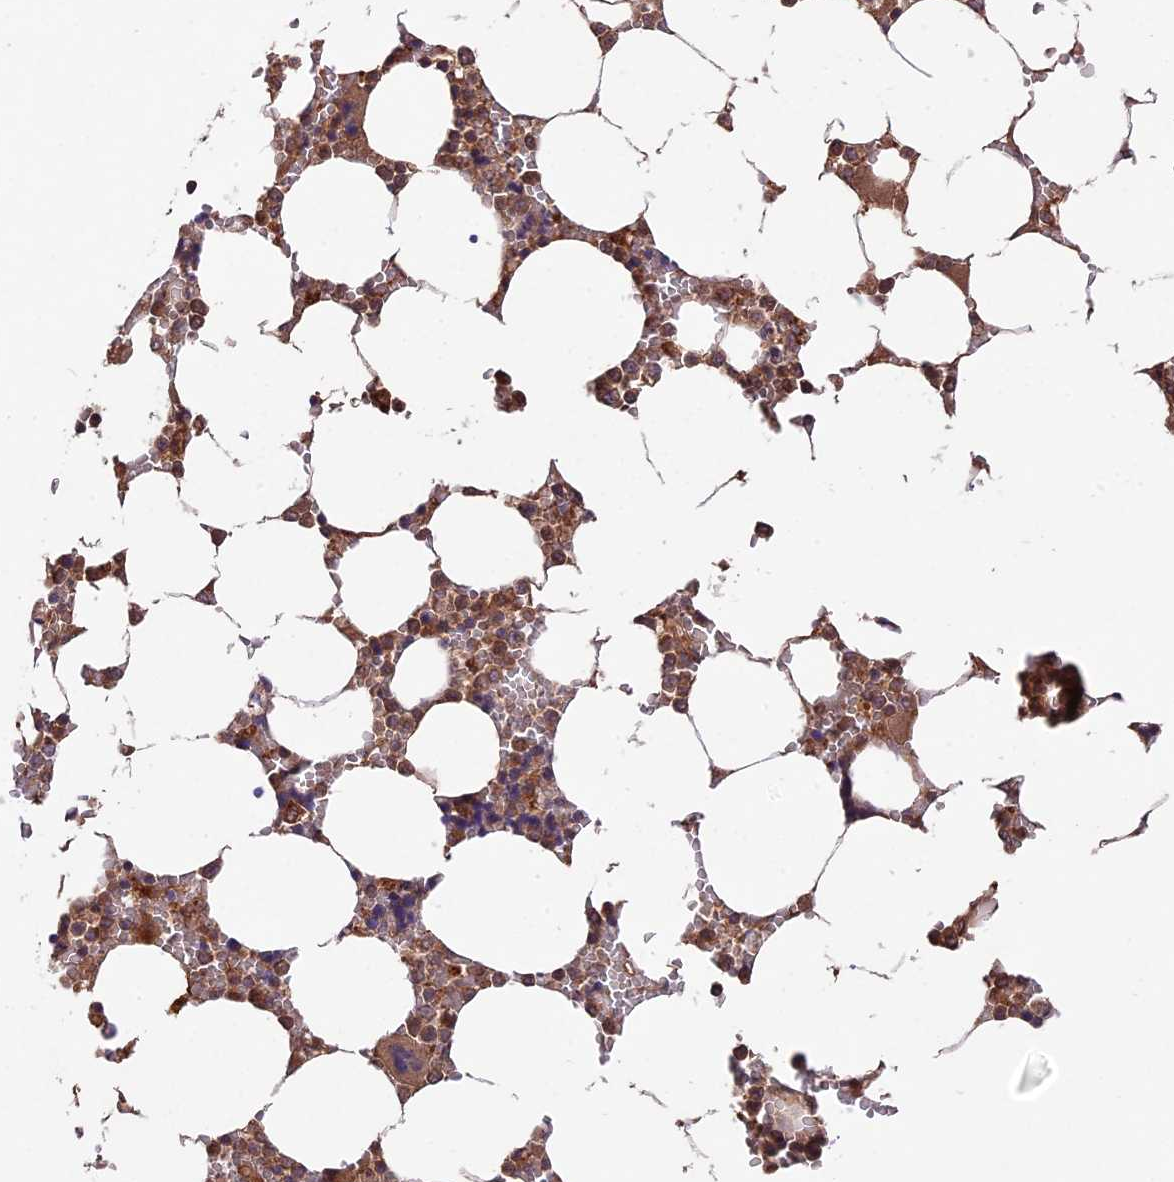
{"staining": {"intensity": "moderate", "quantity": "25%-75%", "location": "cytoplasmic/membranous"}, "tissue": "bone marrow", "cell_type": "Hematopoietic cells", "image_type": "normal", "snomed": [{"axis": "morphology", "description": "Normal tissue, NOS"}, {"axis": "topography", "description": "Bone marrow"}], "caption": "Moderate cytoplasmic/membranous expression is identified in about 25%-75% of hematopoietic cells in normal bone marrow.", "gene": "CHAC1", "patient": {"sex": "male", "age": 64}}